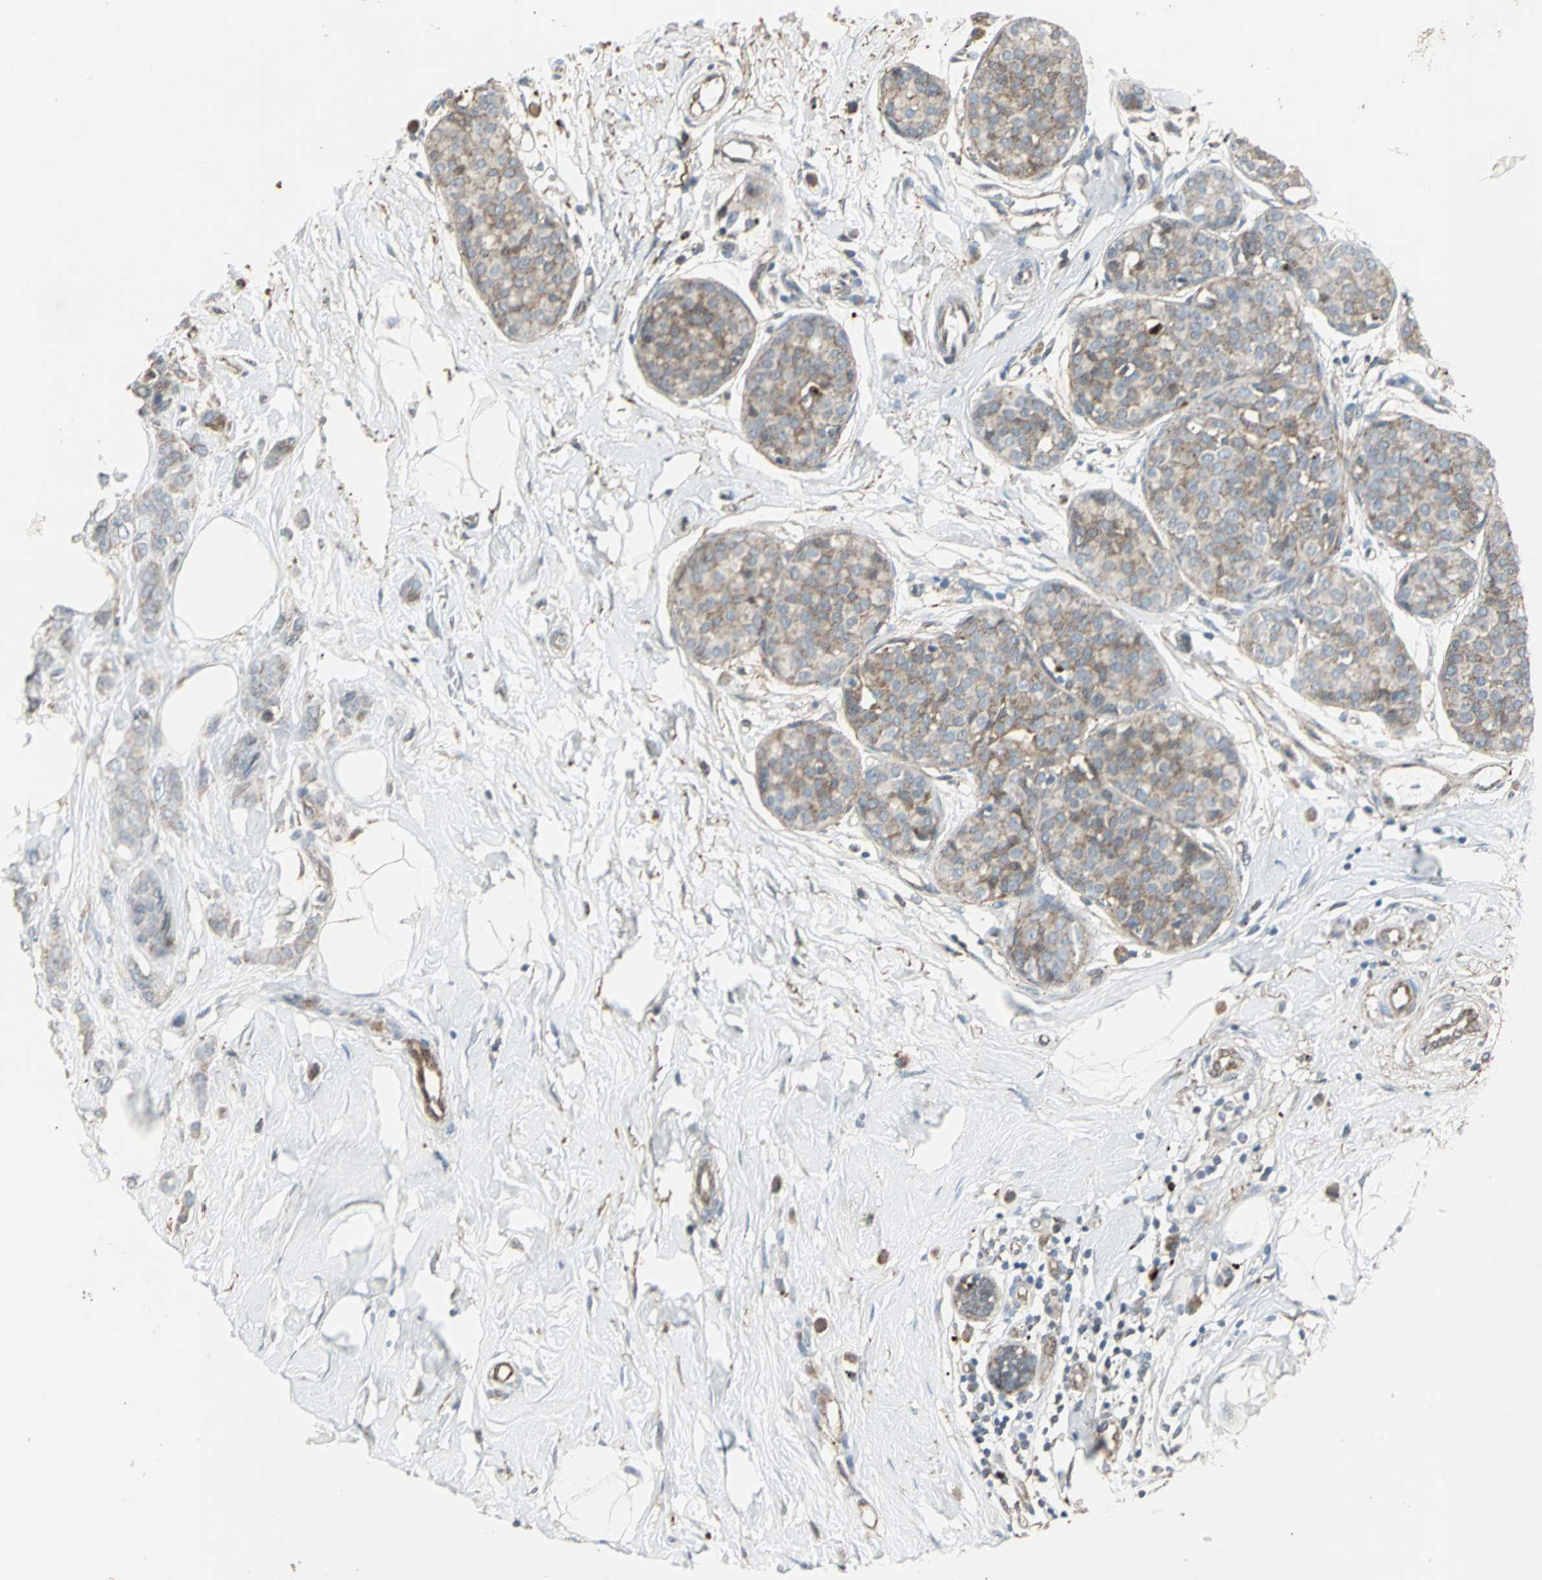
{"staining": {"intensity": "weak", "quantity": "25%-75%", "location": "cytoplasmic/membranous"}, "tissue": "breast cancer", "cell_type": "Tumor cells", "image_type": "cancer", "snomed": [{"axis": "morphology", "description": "Lobular carcinoma, in situ"}, {"axis": "morphology", "description": "Lobular carcinoma"}, {"axis": "topography", "description": "Breast"}], "caption": "Tumor cells demonstrate low levels of weak cytoplasmic/membranous expression in about 25%-75% of cells in breast cancer (lobular carcinoma in situ). (brown staining indicates protein expression, while blue staining denotes nuclei).", "gene": "DNAJB4", "patient": {"sex": "female", "age": 41}}